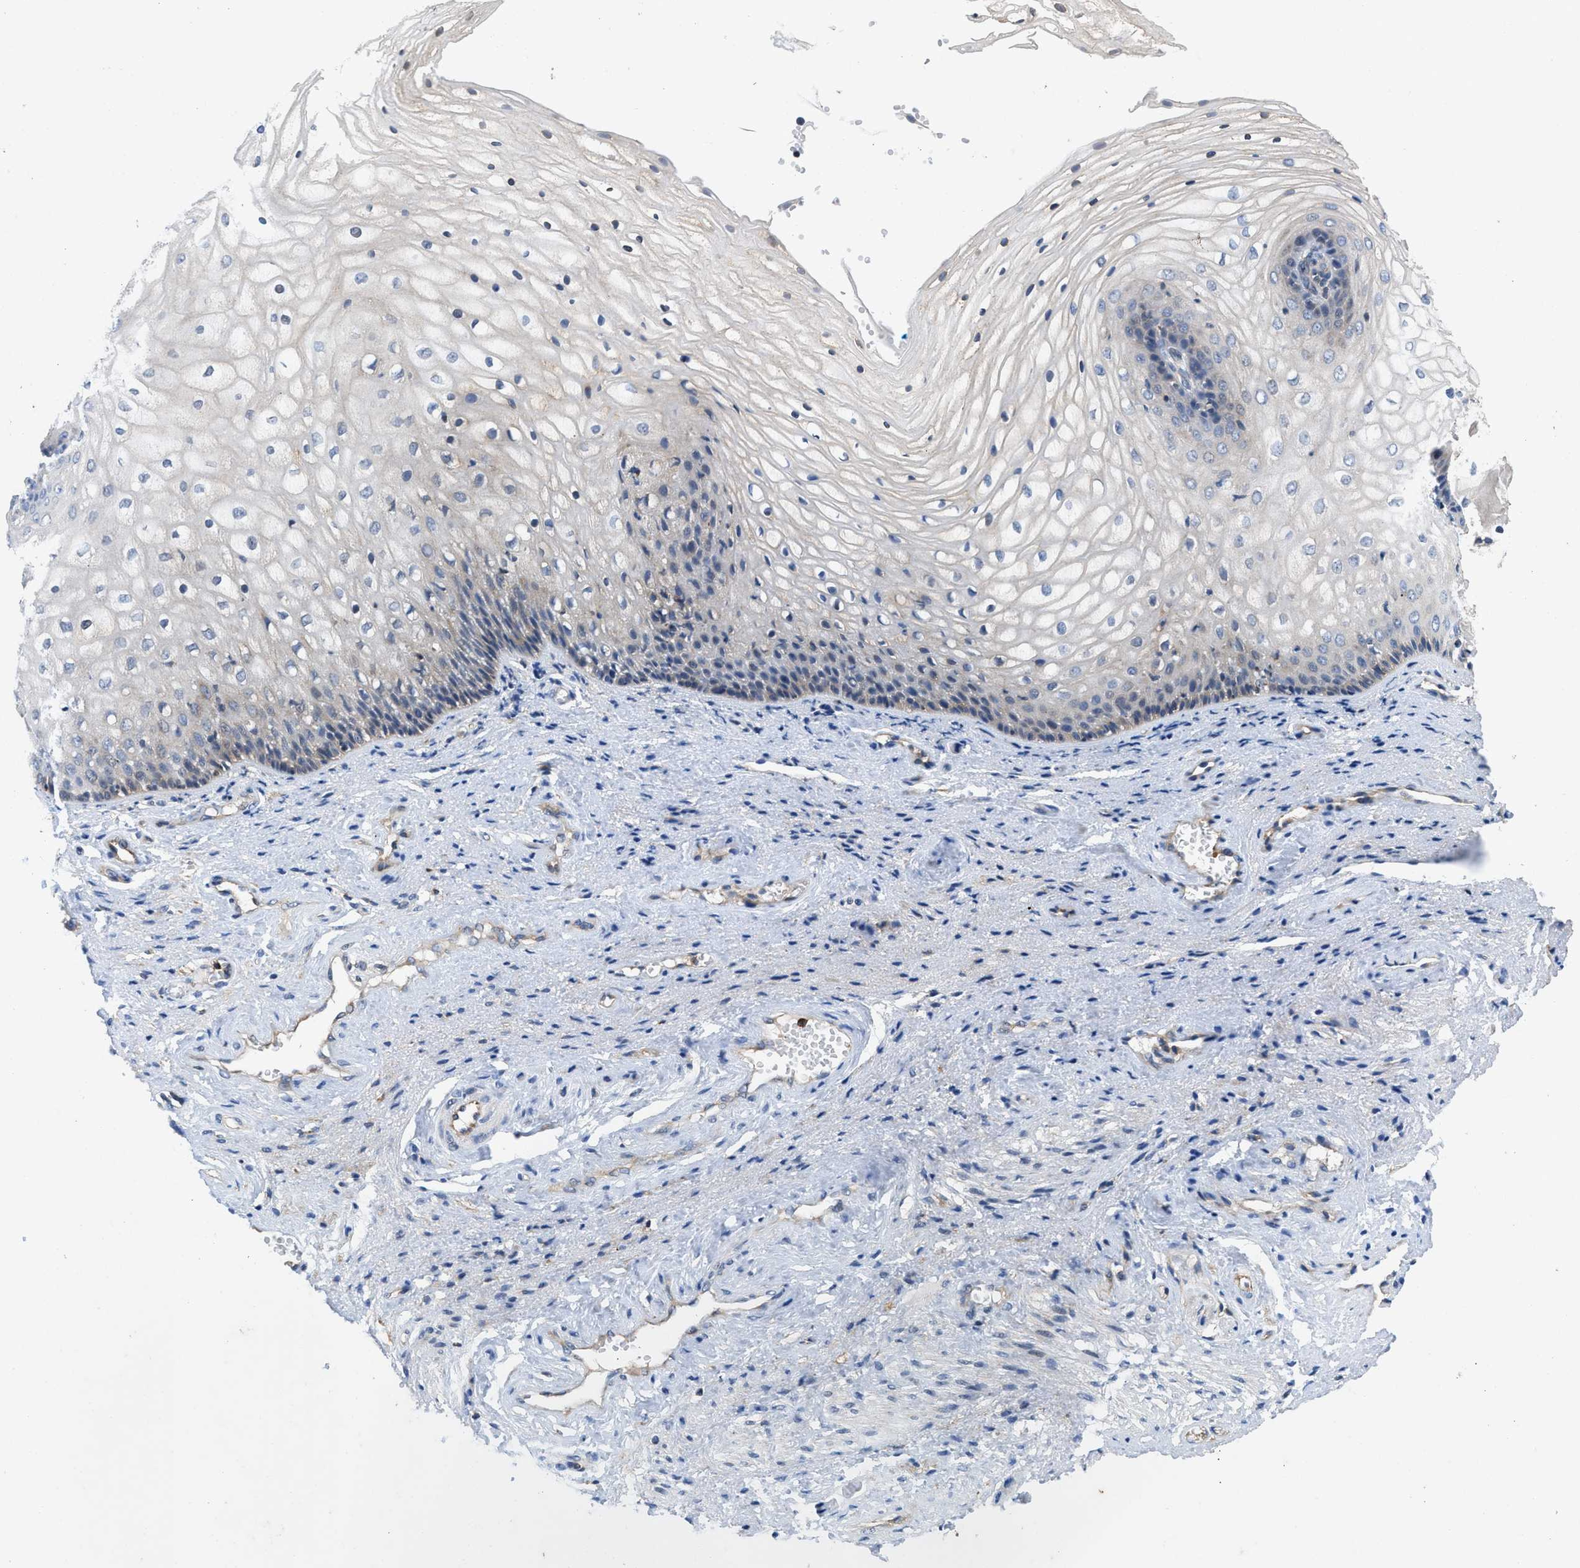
{"staining": {"intensity": "negative", "quantity": "none", "location": "none"}, "tissue": "vagina", "cell_type": "Squamous epithelial cells", "image_type": "normal", "snomed": [{"axis": "morphology", "description": "Normal tissue, NOS"}, {"axis": "topography", "description": "Vagina"}], "caption": "Immunohistochemistry micrograph of unremarkable human vagina stained for a protein (brown), which displays no expression in squamous epithelial cells.", "gene": "ENPP4", "patient": {"sex": "female", "age": 34}}